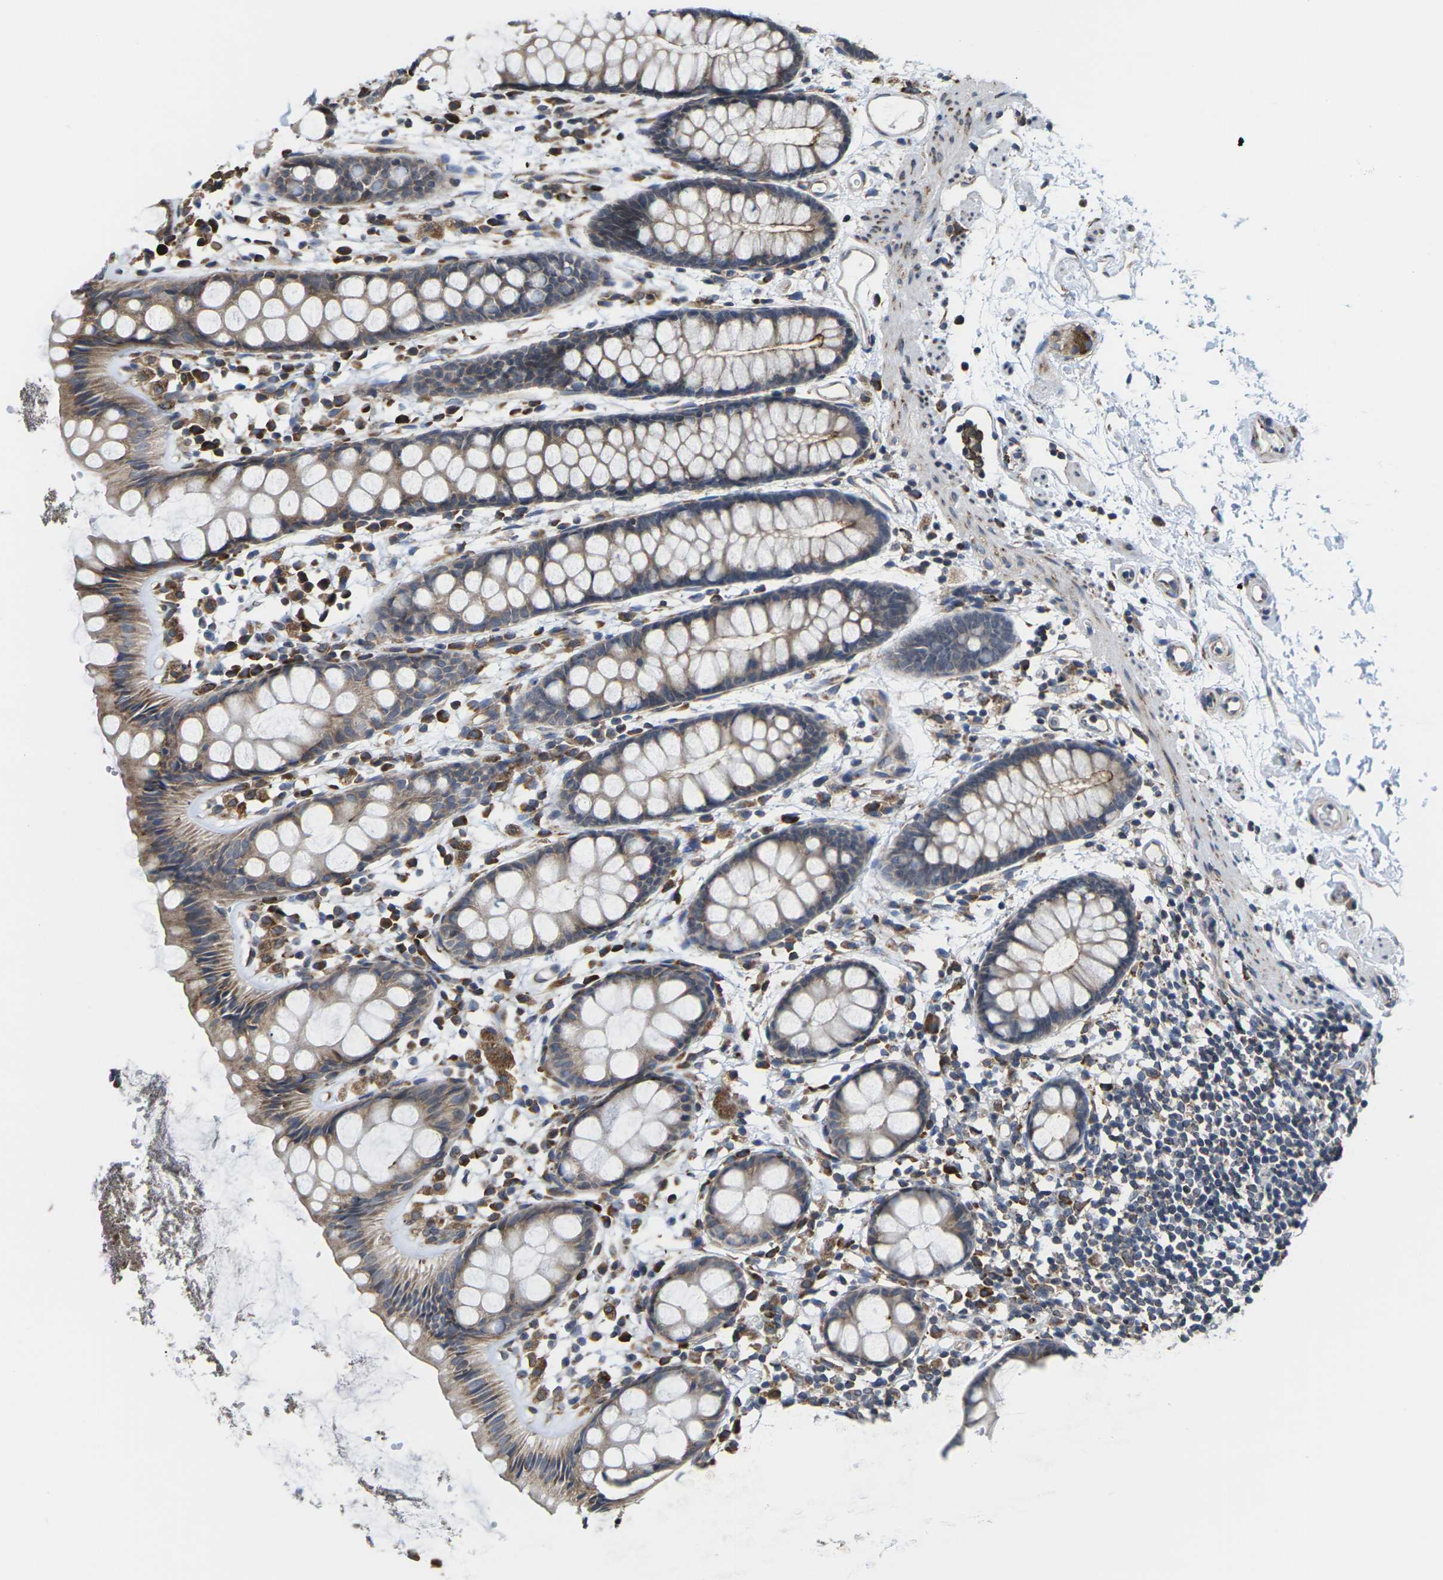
{"staining": {"intensity": "weak", "quantity": ">75%", "location": "cytoplasmic/membranous"}, "tissue": "rectum", "cell_type": "Glandular cells", "image_type": "normal", "snomed": [{"axis": "morphology", "description": "Normal tissue, NOS"}, {"axis": "topography", "description": "Rectum"}], "caption": "Normal rectum was stained to show a protein in brown. There is low levels of weak cytoplasmic/membranous staining in about >75% of glandular cells.", "gene": "PDZK1IP1", "patient": {"sex": "female", "age": 66}}